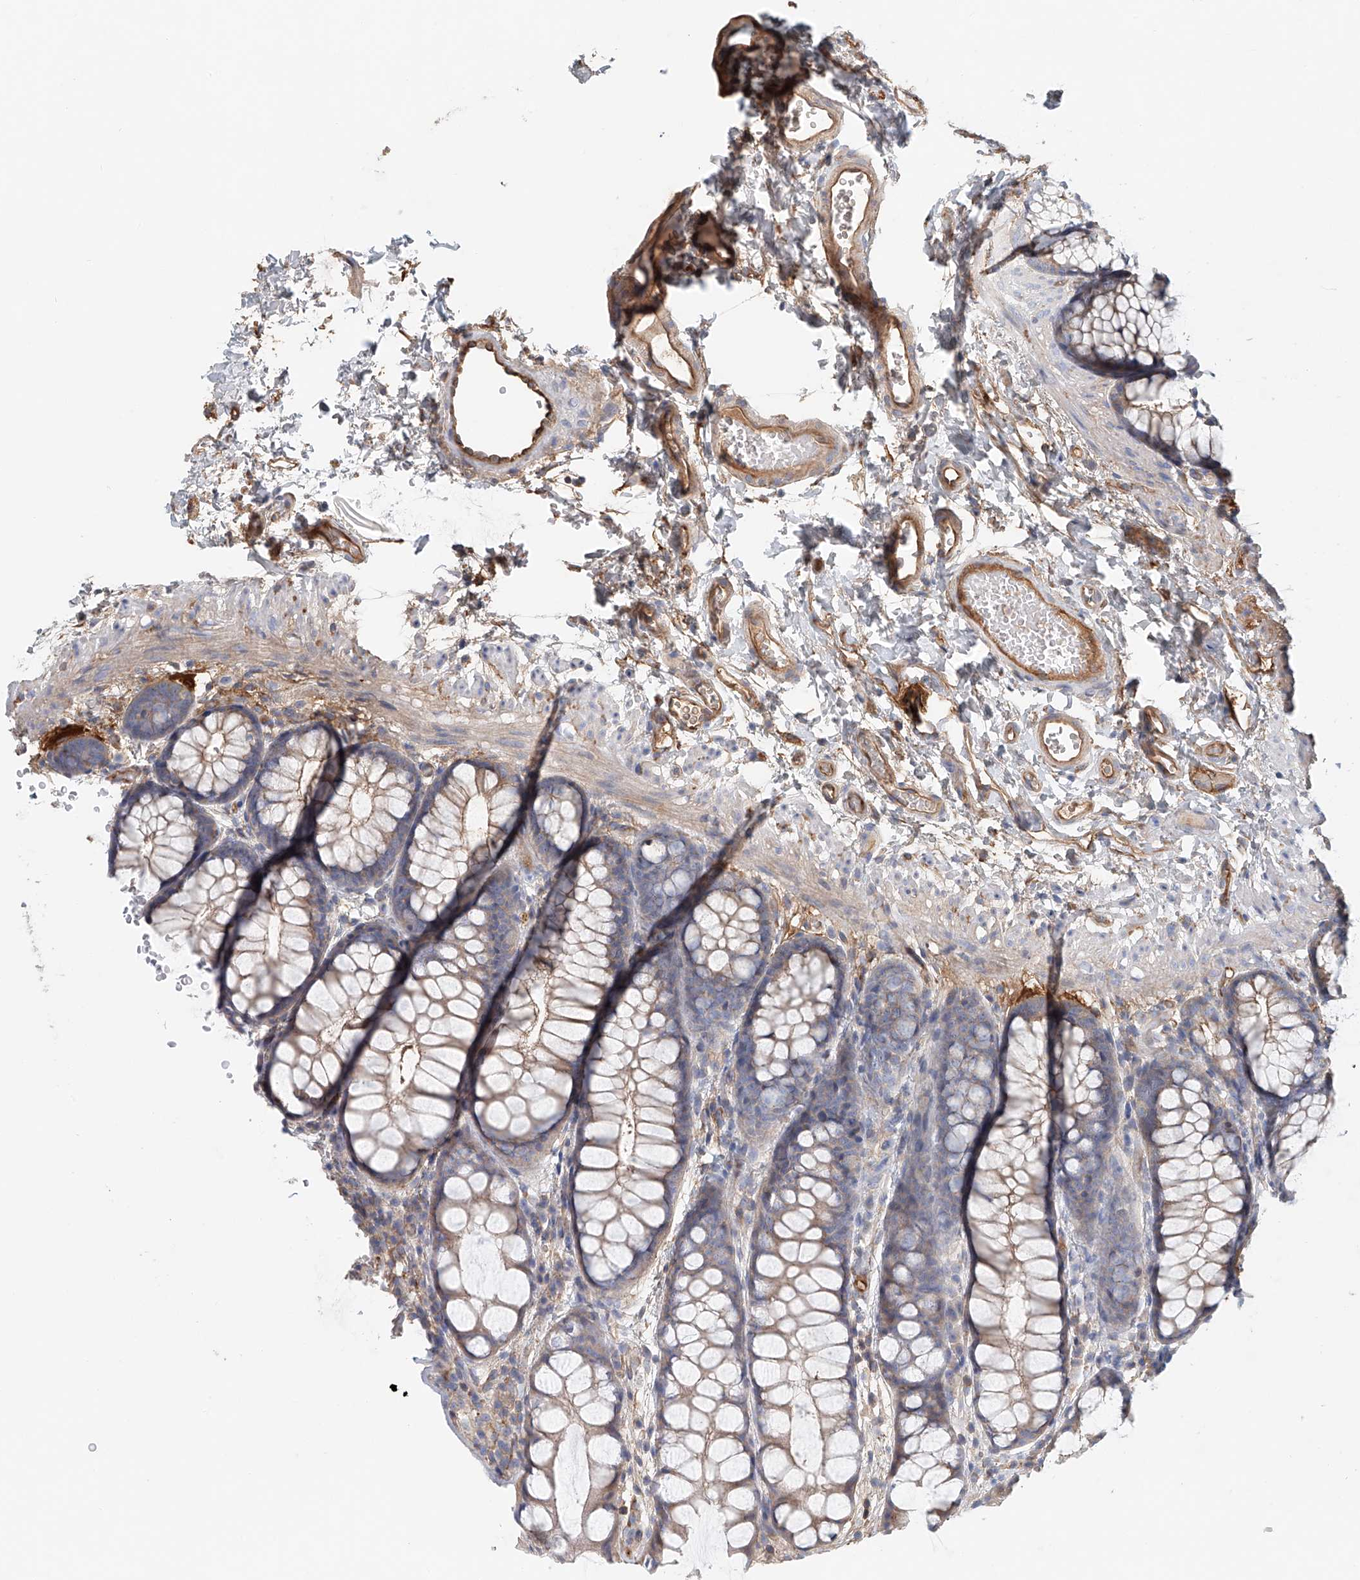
{"staining": {"intensity": "moderate", "quantity": ">75%", "location": "cytoplasmic/membranous"}, "tissue": "colon", "cell_type": "Endothelial cells", "image_type": "normal", "snomed": [{"axis": "morphology", "description": "Normal tissue, NOS"}, {"axis": "topography", "description": "Colon"}], "caption": "Protein staining reveals moderate cytoplasmic/membranous positivity in approximately >75% of endothelial cells in benign colon. (DAB = brown stain, brightfield microscopy at high magnification).", "gene": "FRYL", "patient": {"sex": "male", "age": 47}}